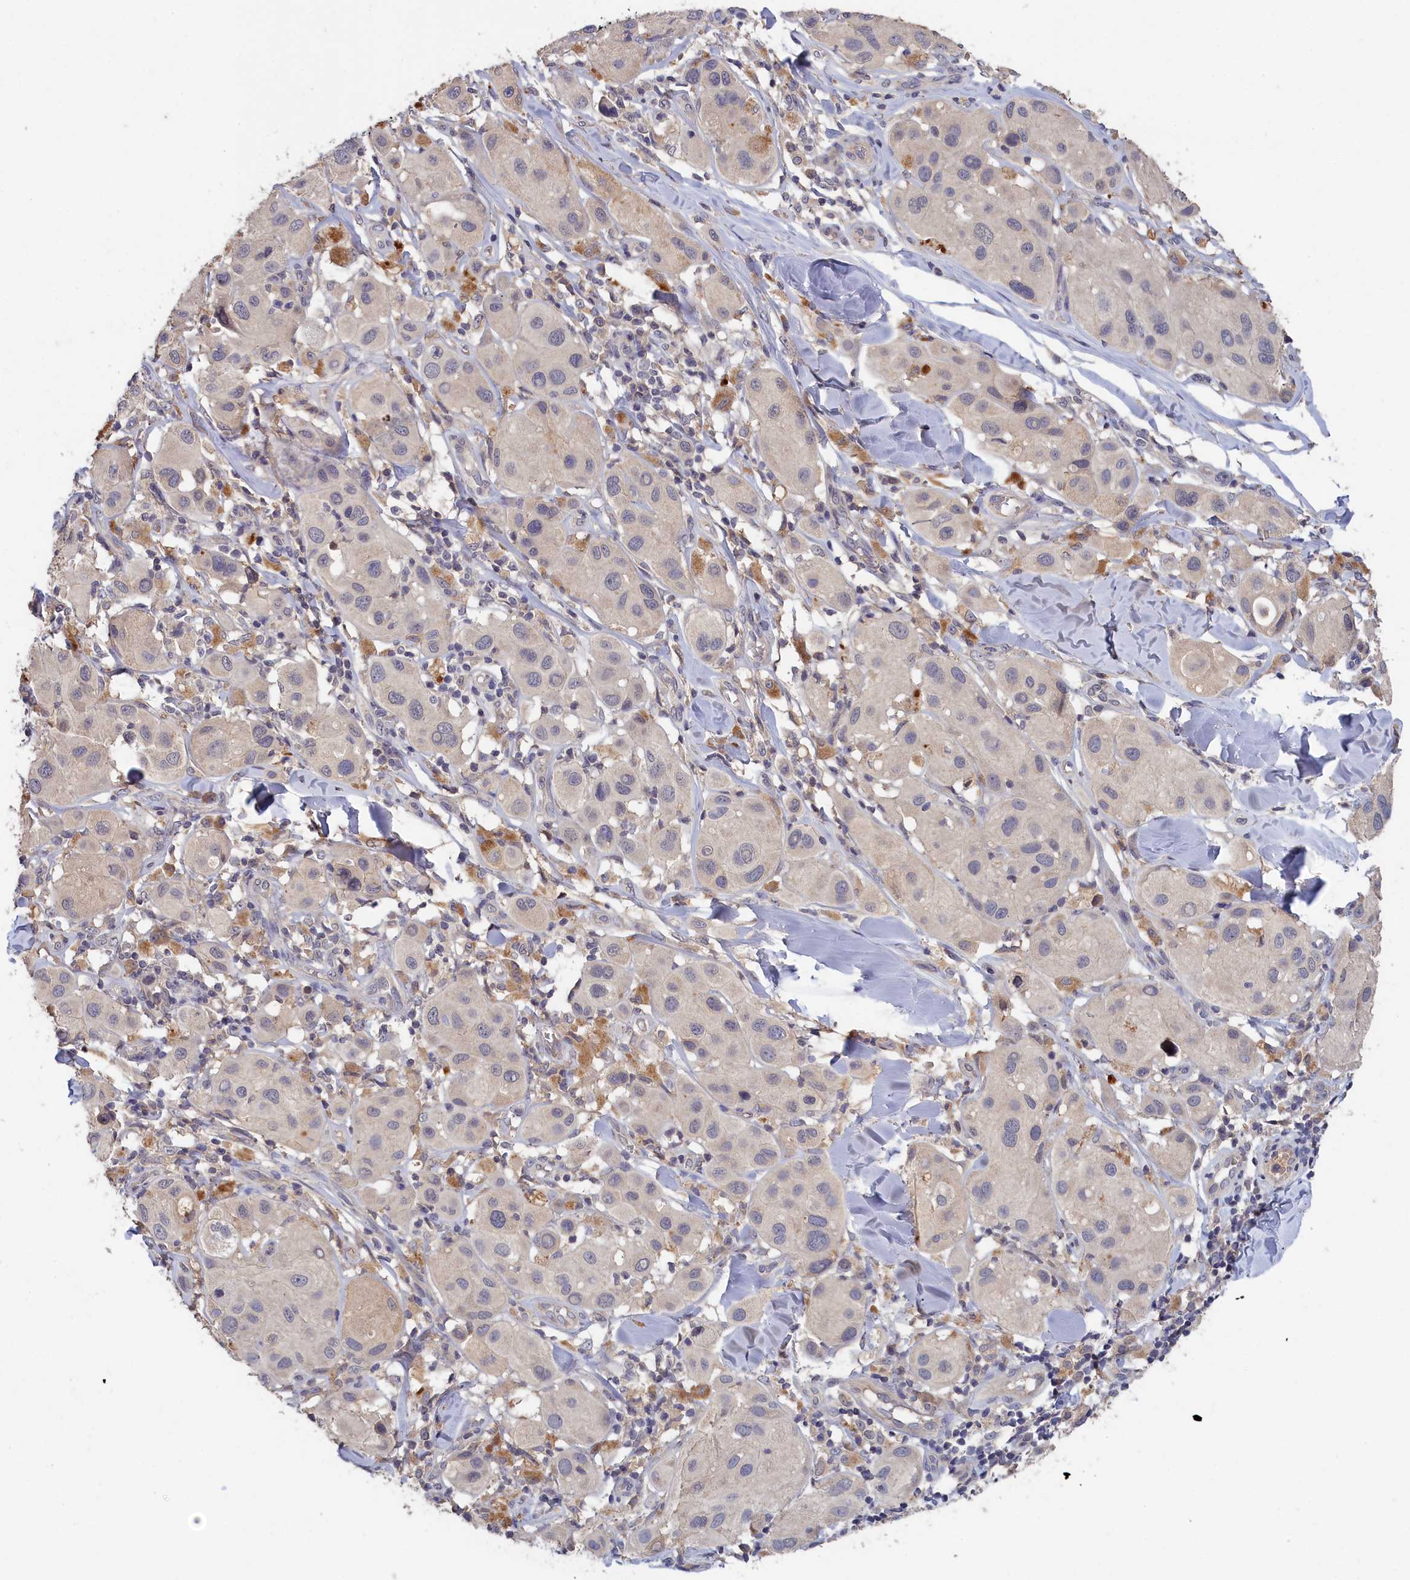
{"staining": {"intensity": "negative", "quantity": "none", "location": "none"}, "tissue": "melanoma", "cell_type": "Tumor cells", "image_type": "cancer", "snomed": [{"axis": "morphology", "description": "Malignant melanoma, Metastatic site"}, {"axis": "topography", "description": "Skin"}], "caption": "IHC photomicrograph of neoplastic tissue: malignant melanoma (metastatic site) stained with DAB (3,3'-diaminobenzidine) reveals no significant protein positivity in tumor cells.", "gene": "CELF5", "patient": {"sex": "male", "age": 41}}